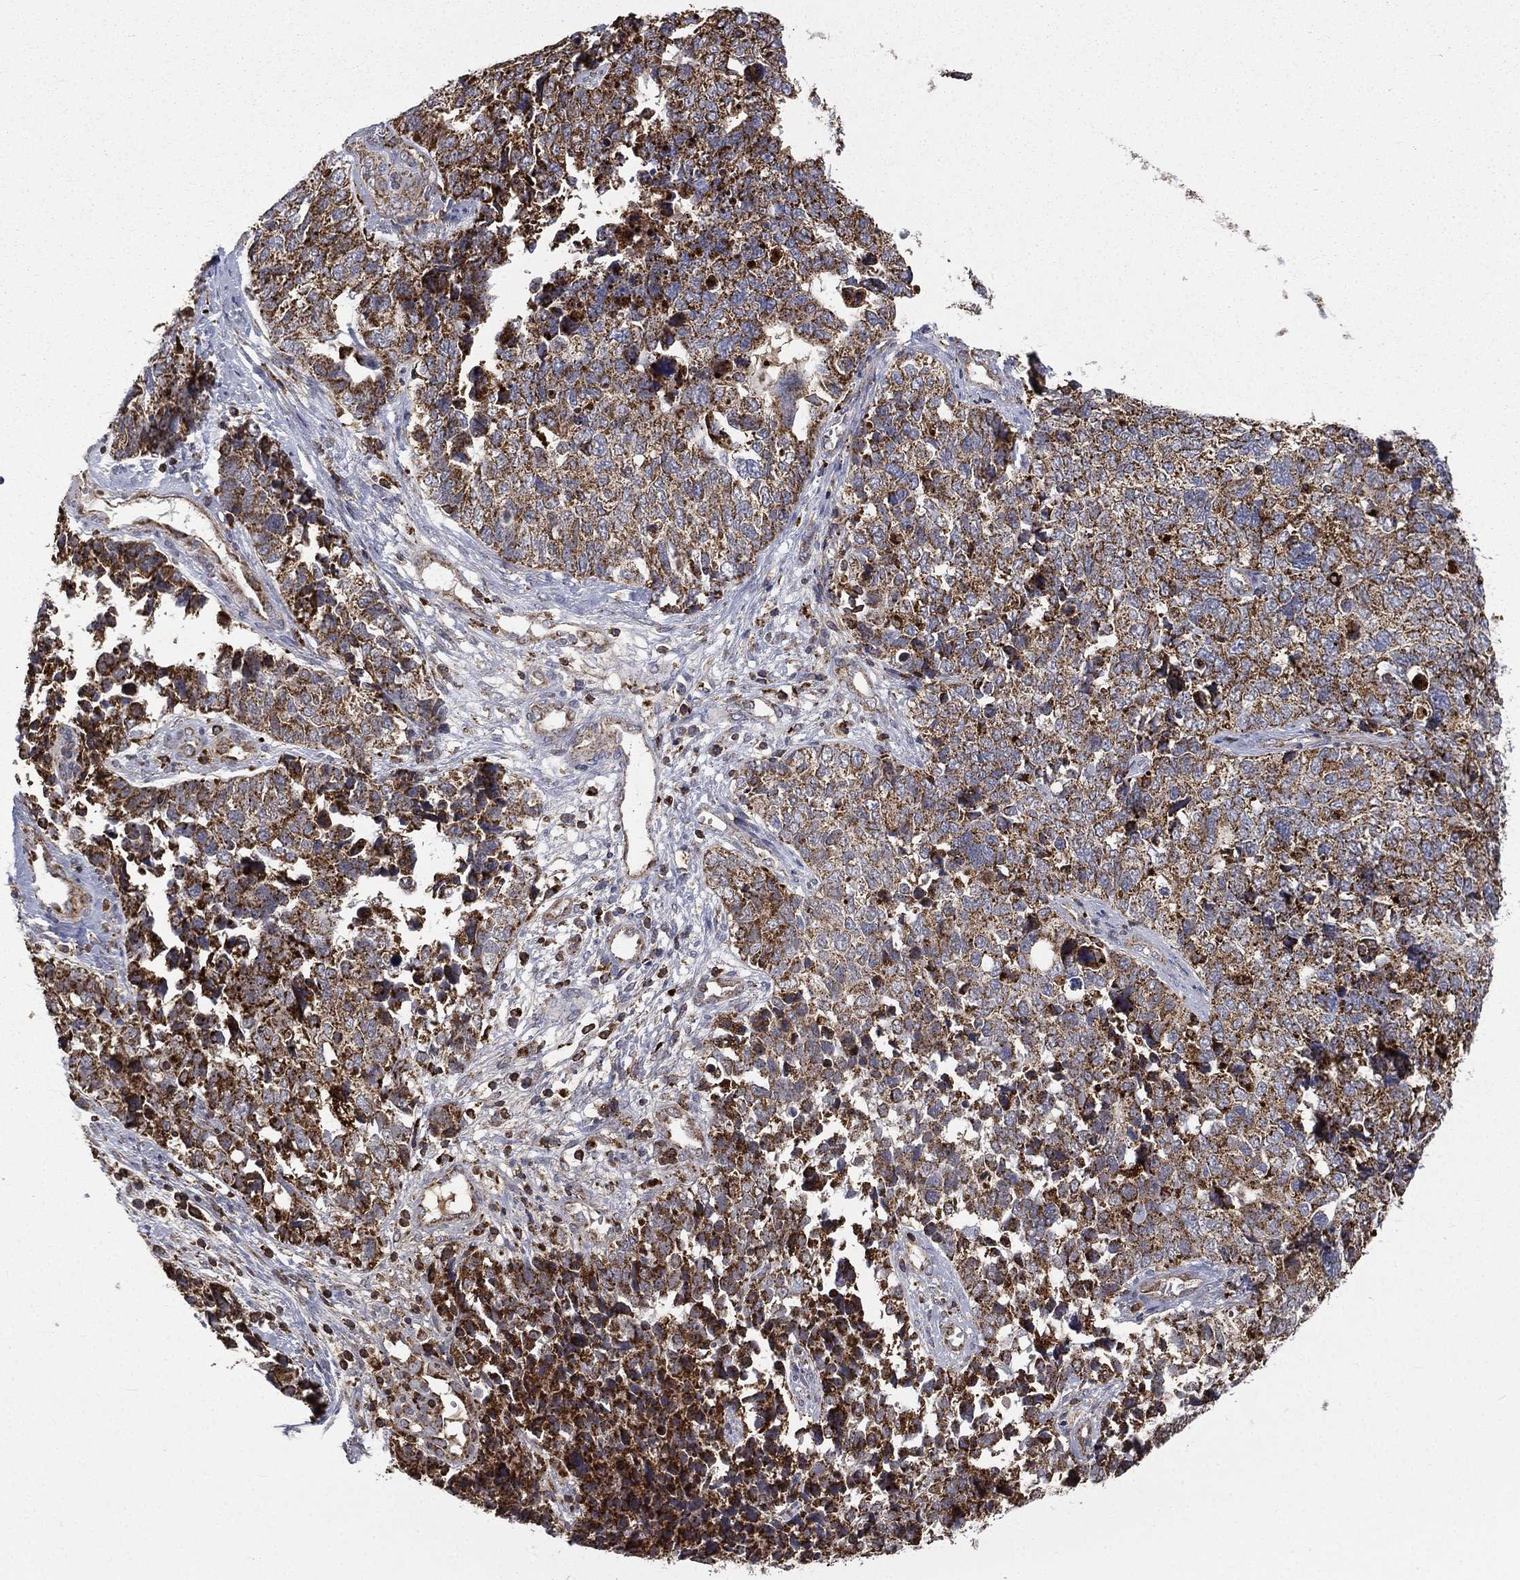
{"staining": {"intensity": "strong", "quantity": "25%-75%", "location": "cytoplasmic/membranous"}, "tissue": "cervical cancer", "cell_type": "Tumor cells", "image_type": "cancer", "snomed": [{"axis": "morphology", "description": "Squamous cell carcinoma, NOS"}, {"axis": "topography", "description": "Cervix"}], "caption": "Brown immunohistochemical staining in human squamous cell carcinoma (cervical) exhibits strong cytoplasmic/membranous staining in about 25%-75% of tumor cells. Using DAB (3,3'-diaminobenzidine) (brown) and hematoxylin (blue) stains, captured at high magnification using brightfield microscopy.", "gene": "RIN3", "patient": {"sex": "female", "age": 63}}